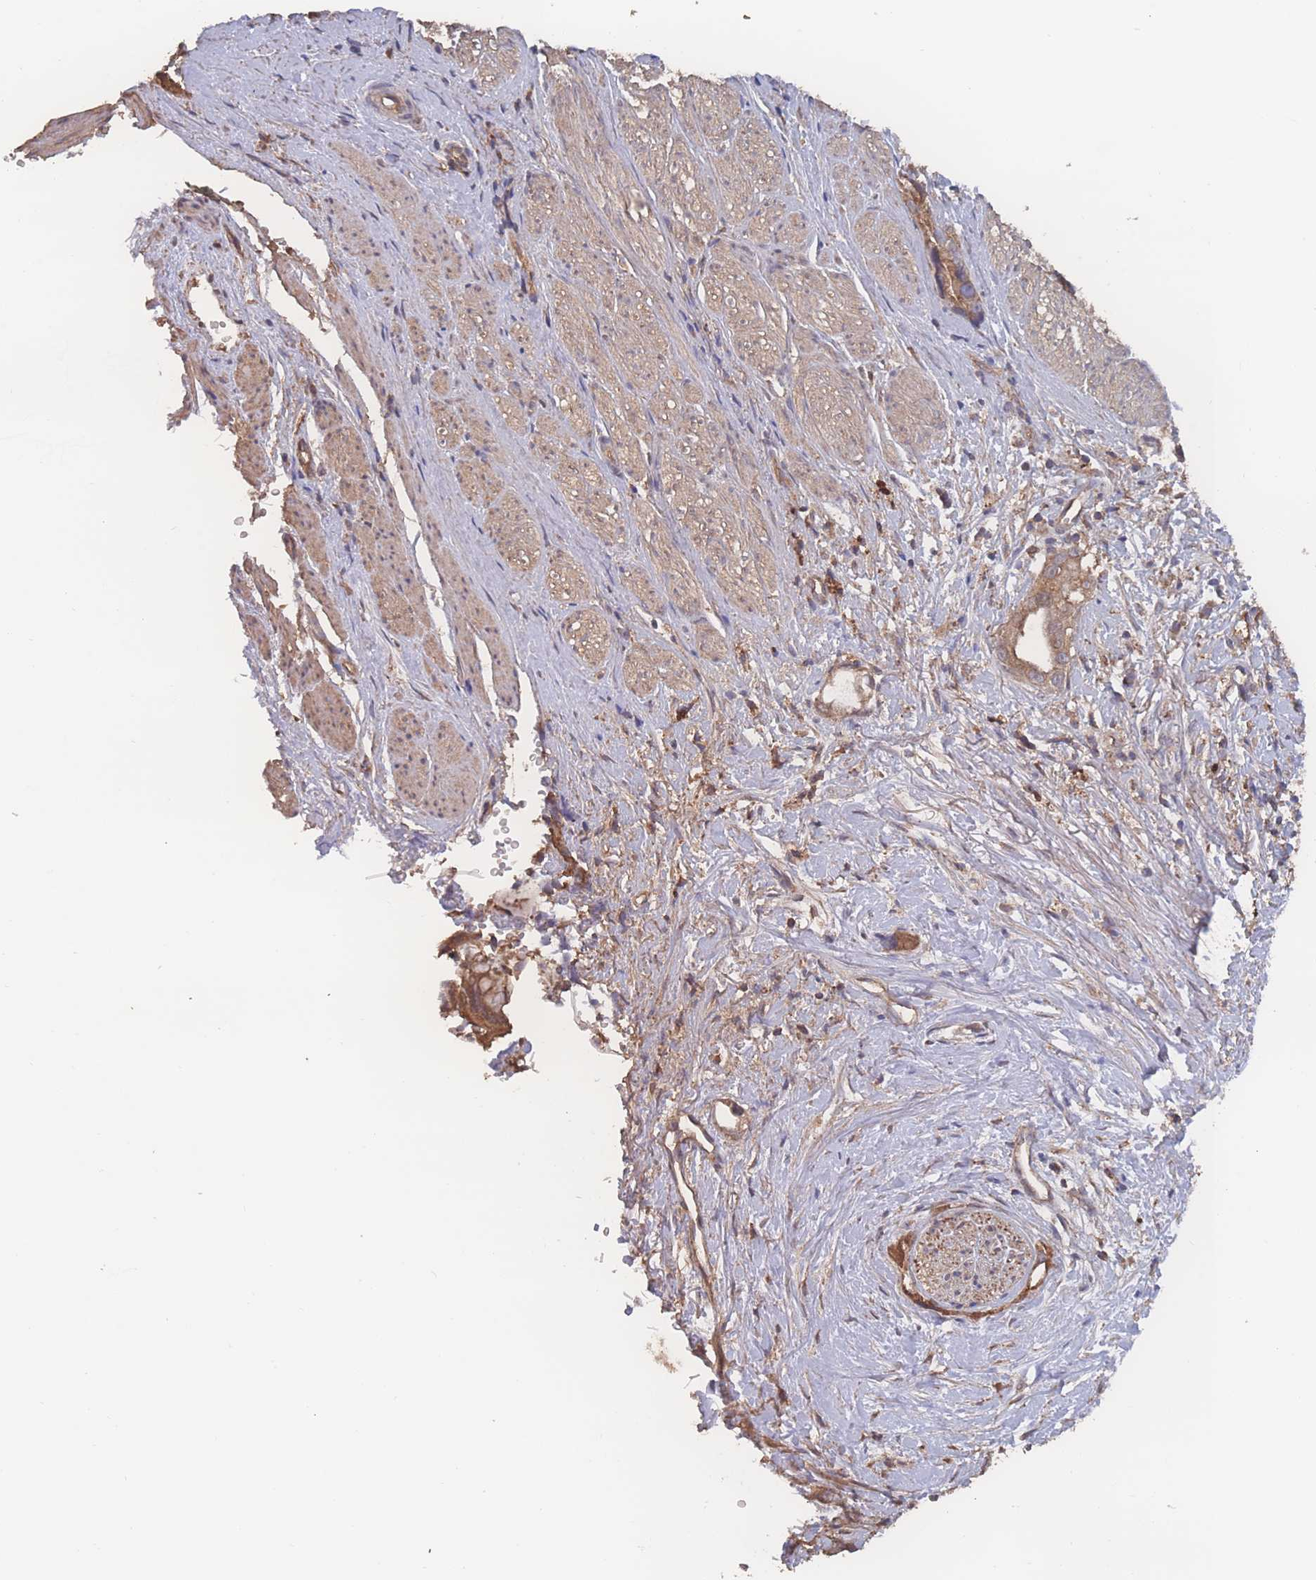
{"staining": {"intensity": "moderate", "quantity": ">75%", "location": "cytoplasmic/membranous"}, "tissue": "stomach cancer", "cell_type": "Tumor cells", "image_type": "cancer", "snomed": [{"axis": "morphology", "description": "Adenocarcinoma, NOS"}, {"axis": "topography", "description": "Stomach"}], "caption": "Immunohistochemistry (IHC) of adenocarcinoma (stomach) reveals medium levels of moderate cytoplasmic/membranous expression in about >75% of tumor cells.", "gene": "ATXN10", "patient": {"sex": "male", "age": 55}}